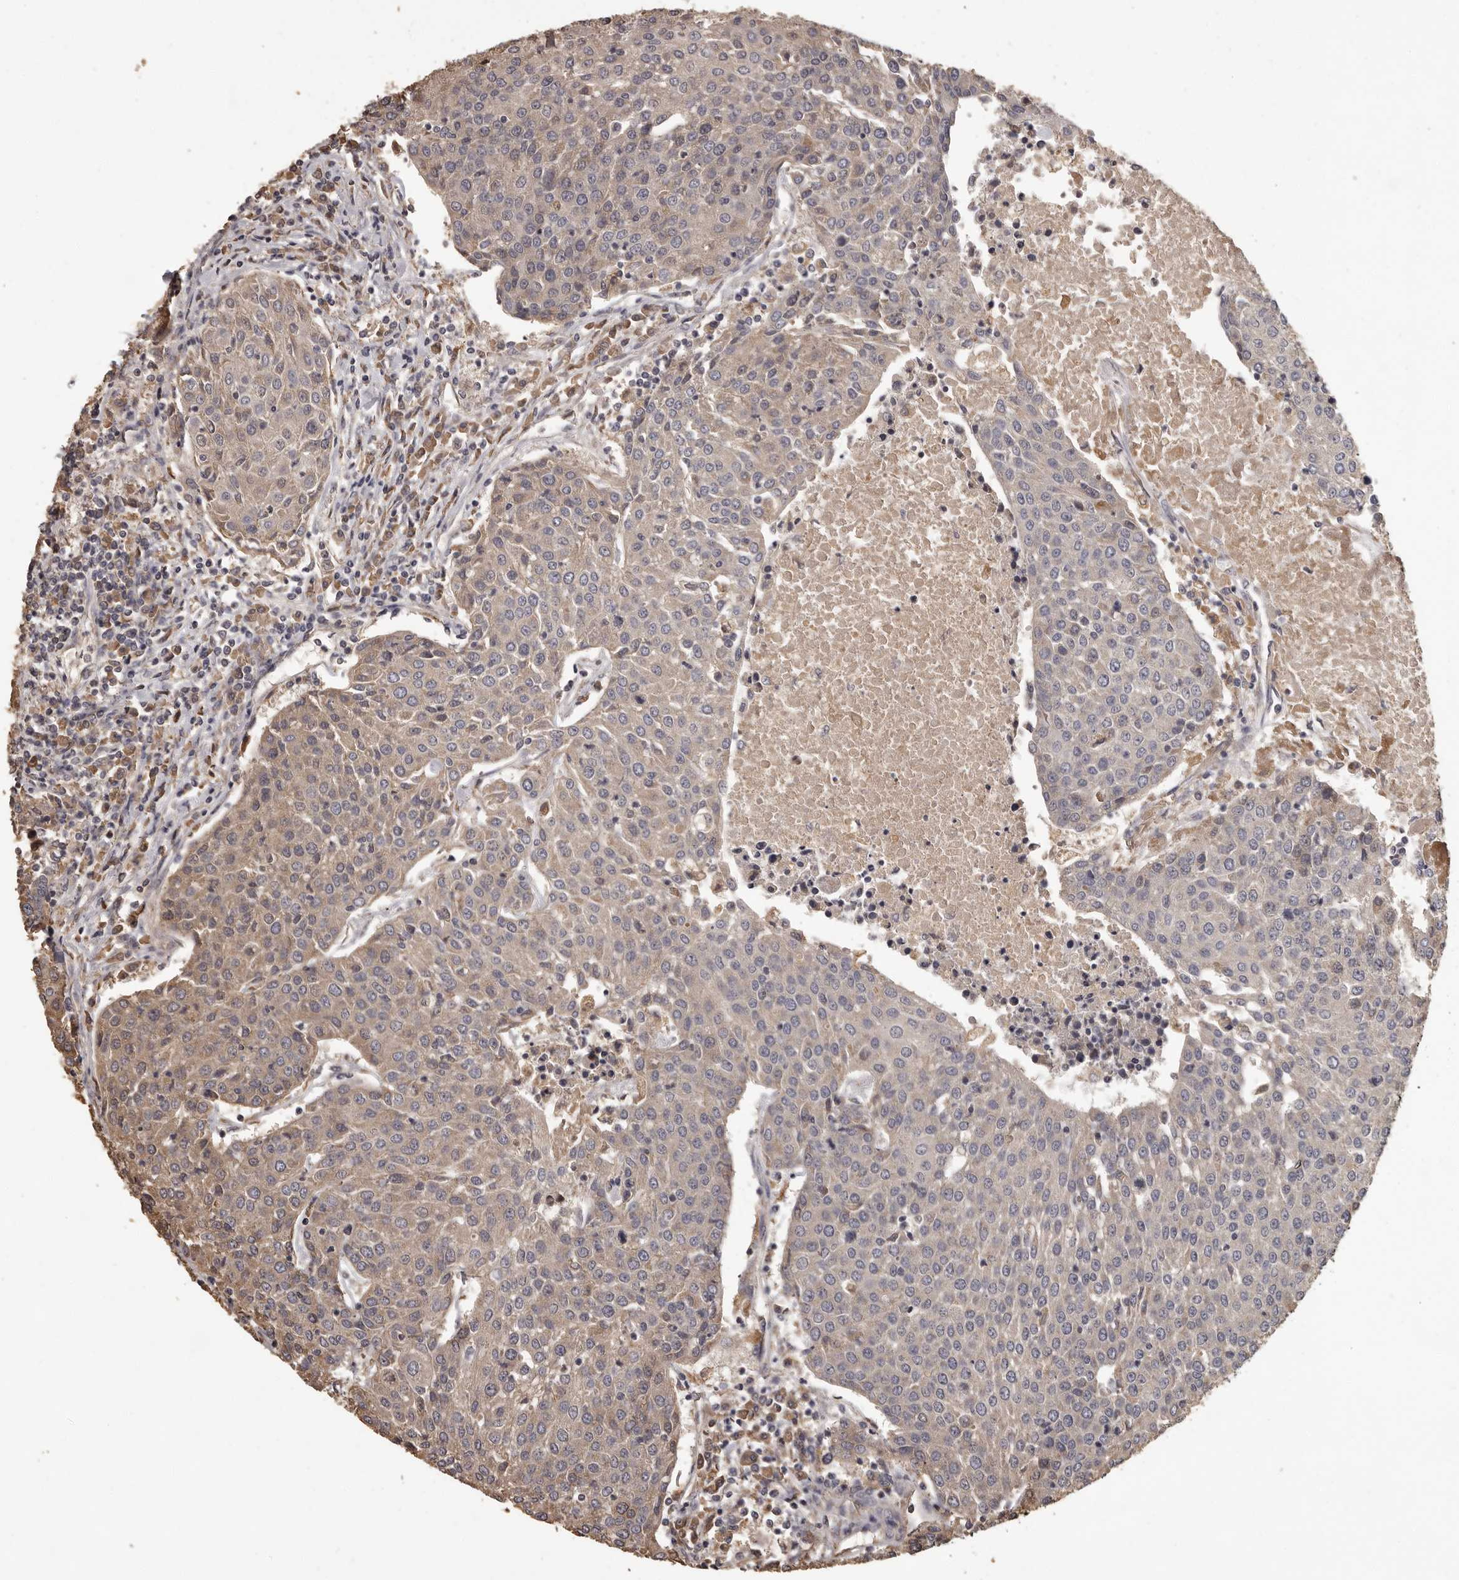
{"staining": {"intensity": "weak", "quantity": "<25%", "location": "cytoplasmic/membranous"}, "tissue": "urothelial cancer", "cell_type": "Tumor cells", "image_type": "cancer", "snomed": [{"axis": "morphology", "description": "Urothelial carcinoma, High grade"}, {"axis": "topography", "description": "Urinary bladder"}], "caption": "The photomicrograph exhibits no significant positivity in tumor cells of urothelial carcinoma (high-grade).", "gene": "MGAT5", "patient": {"sex": "female", "age": 85}}